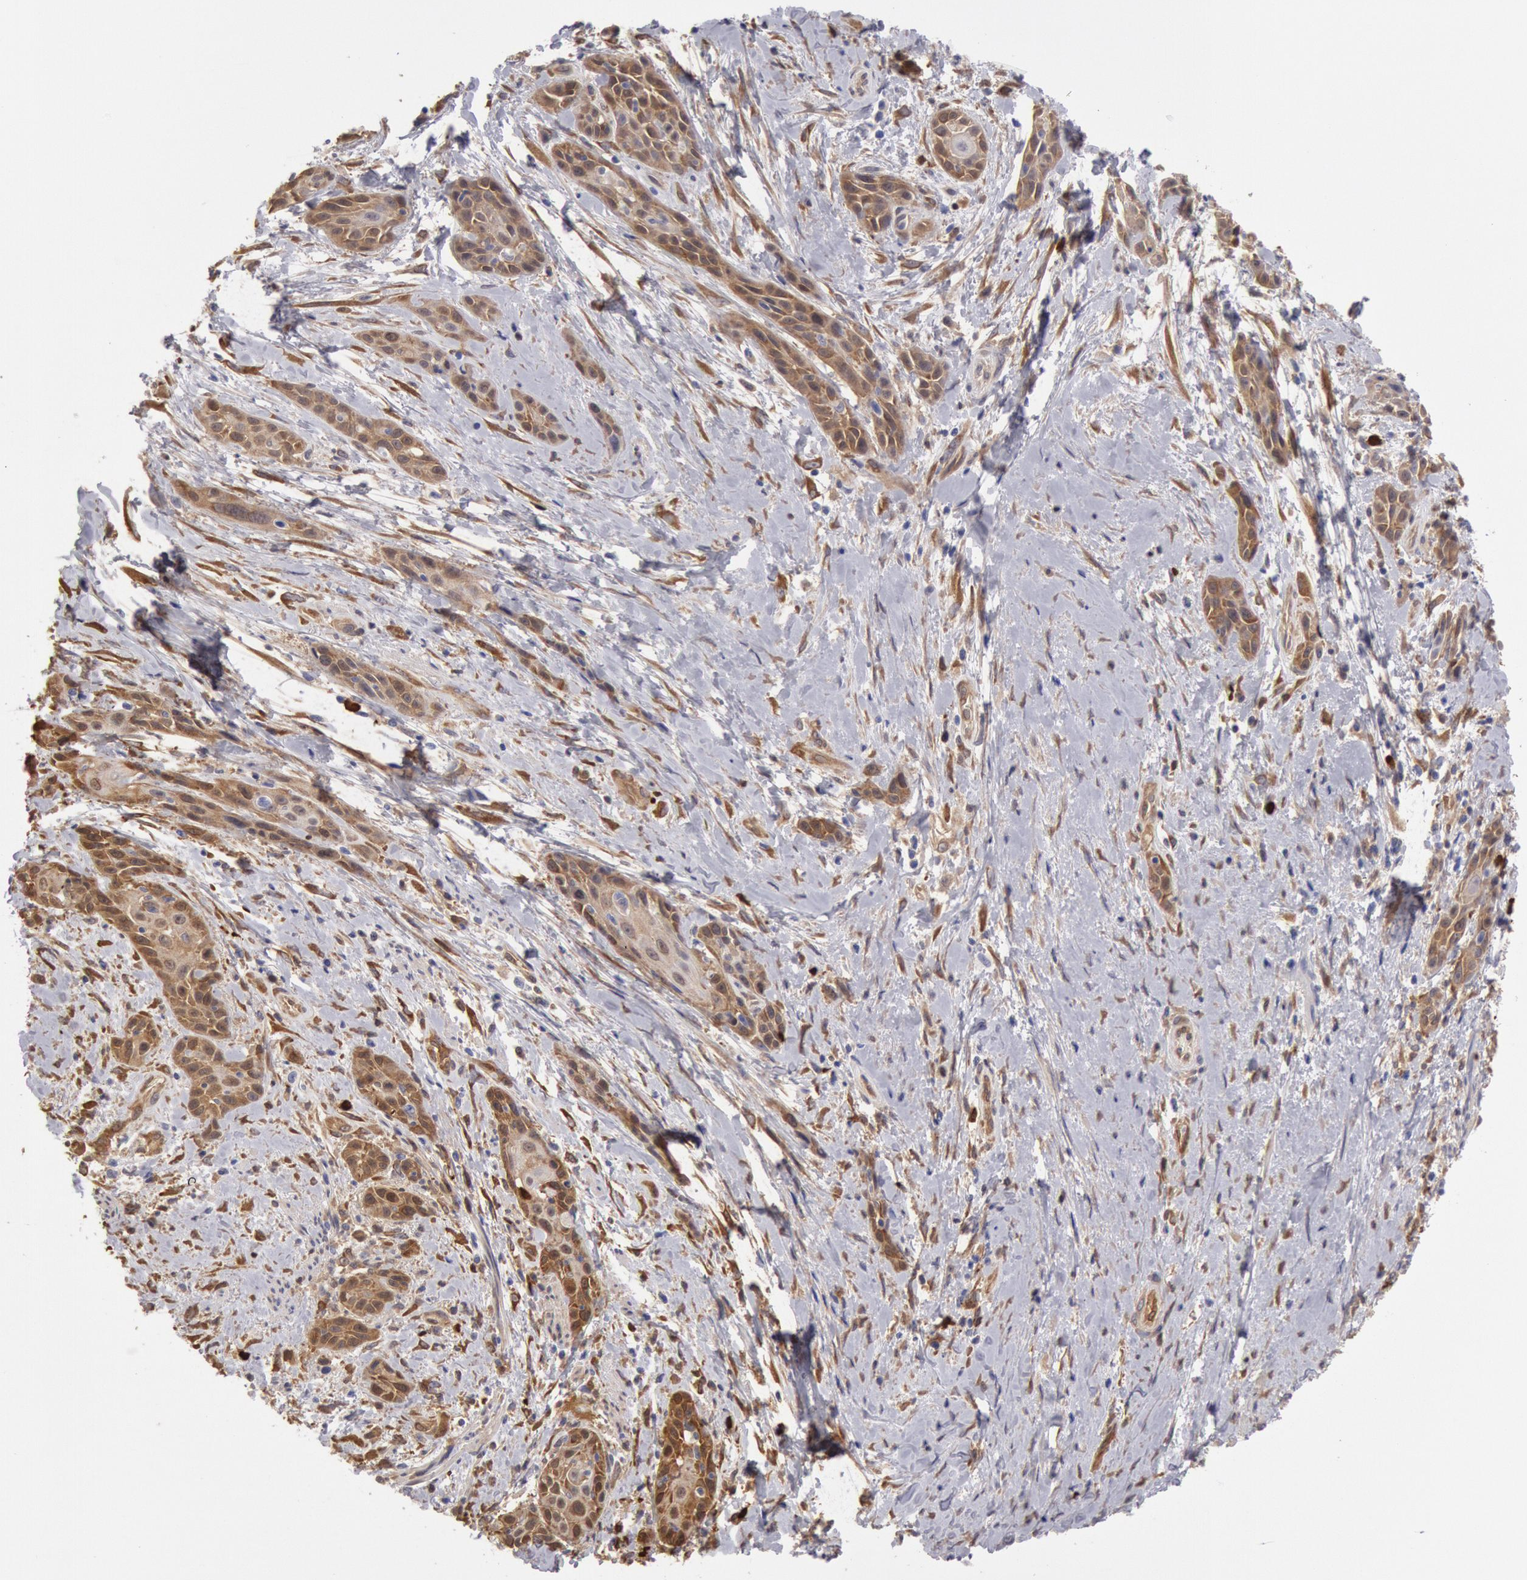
{"staining": {"intensity": "moderate", "quantity": ">75%", "location": "cytoplasmic/membranous"}, "tissue": "skin cancer", "cell_type": "Tumor cells", "image_type": "cancer", "snomed": [{"axis": "morphology", "description": "Squamous cell carcinoma, NOS"}, {"axis": "topography", "description": "Skin"}, {"axis": "topography", "description": "Anal"}], "caption": "This histopathology image reveals immunohistochemistry staining of human skin squamous cell carcinoma, with medium moderate cytoplasmic/membranous positivity in approximately >75% of tumor cells.", "gene": "CCDC50", "patient": {"sex": "male", "age": 64}}